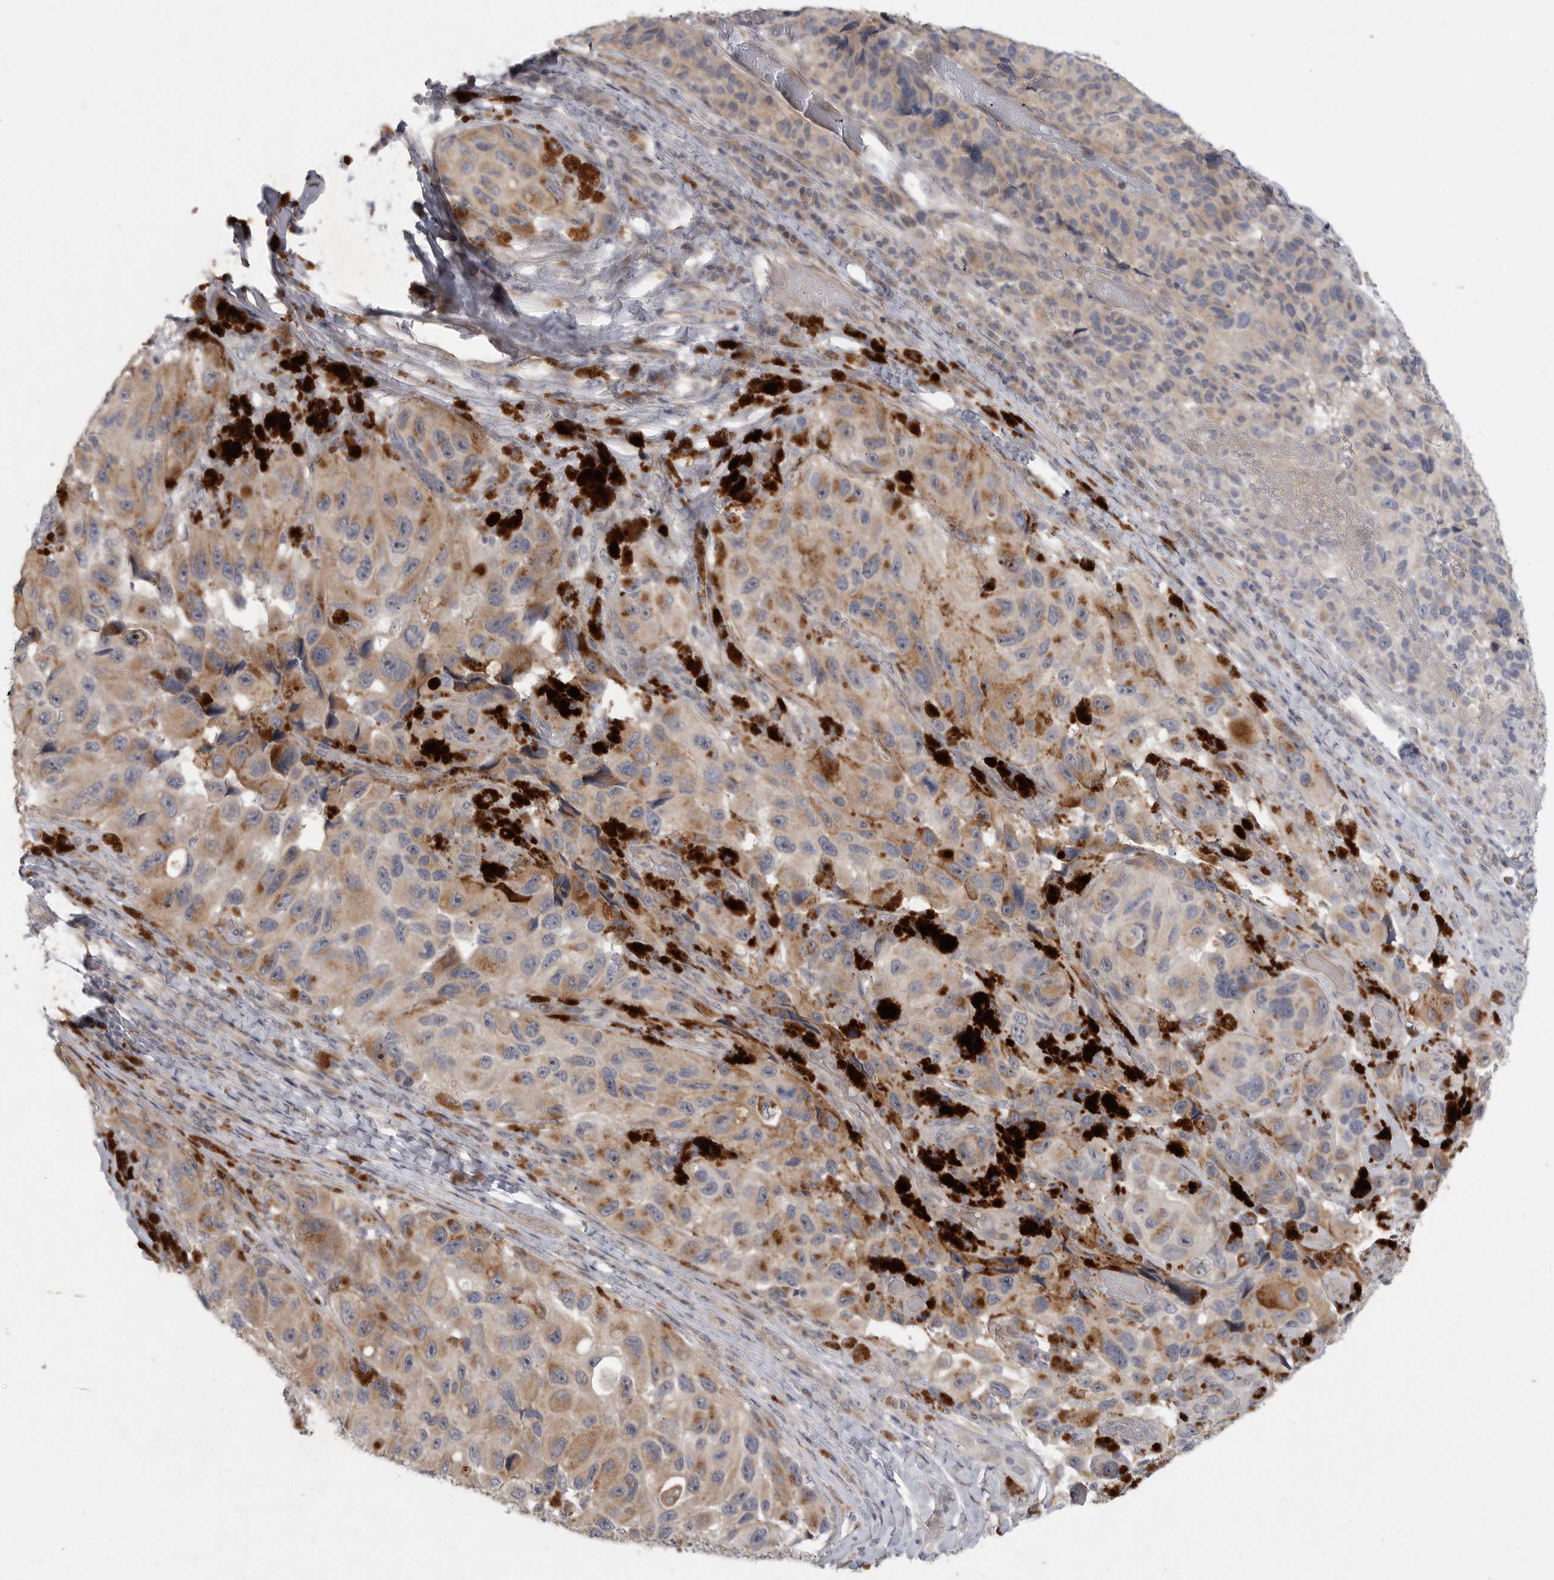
{"staining": {"intensity": "weak", "quantity": "25%-75%", "location": "cytoplasmic/membranous"}, "tissue": "melanoma", "cell_type": "Tumor cells", "image_type": "cancer", "snomed": [{"axis": "morphology", "description": "Malignant melanoma, NOS"}, {"axis": "topography", "description": "Skin"}], "caption": "Melanoma was stained to show a protein in brown. There is low levels of weak cytoplasmic/membranous staining in approximately 25%-75% of tumor cells.", "gene": "FBXO43", "patient": {"sex": "female", "age": 73}}